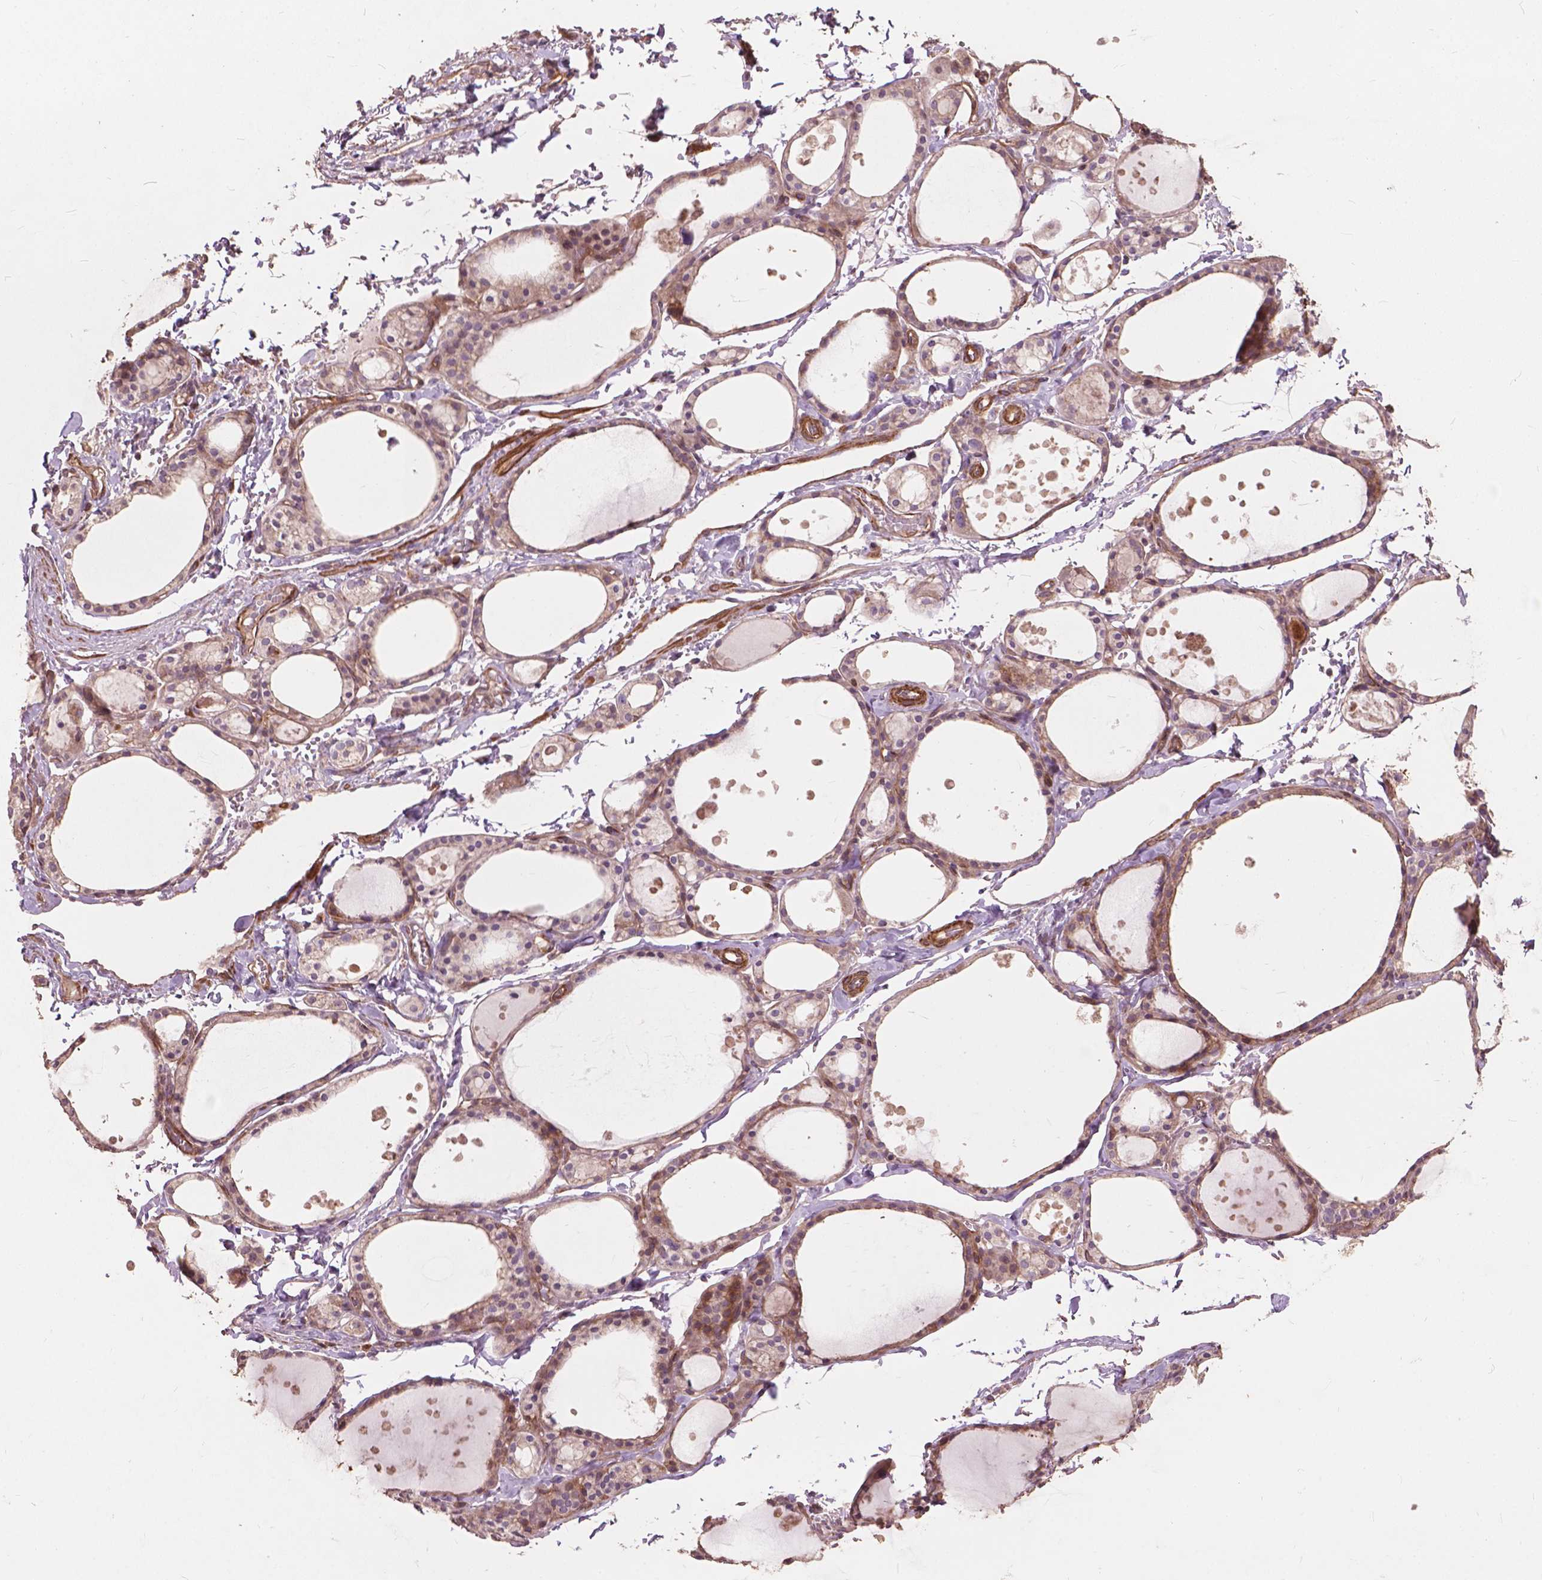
{"staining": {"intensity": "moderate", "quantity": "<25%", "location": "cytoplasmic/membranous"}, "tissue": "thyroid gland", "cell_type": "Glandular cells", "image_type": "normal", "snomed": [{"axis": "morphology", "description": "Normal tissue, NOS"}, {"axis": "topography", "description": "Thyroid gland"}], "caption": "A brown stain labels moderate cytoplasmic/membranous staining of a protein in glandular cells of unremarkable human thyroid gland. (brown staining indicates protein expression, while blue staining denotes nuclei).", "gene": "FNIP1", "patient": {"sex": "male", "age": 68}}